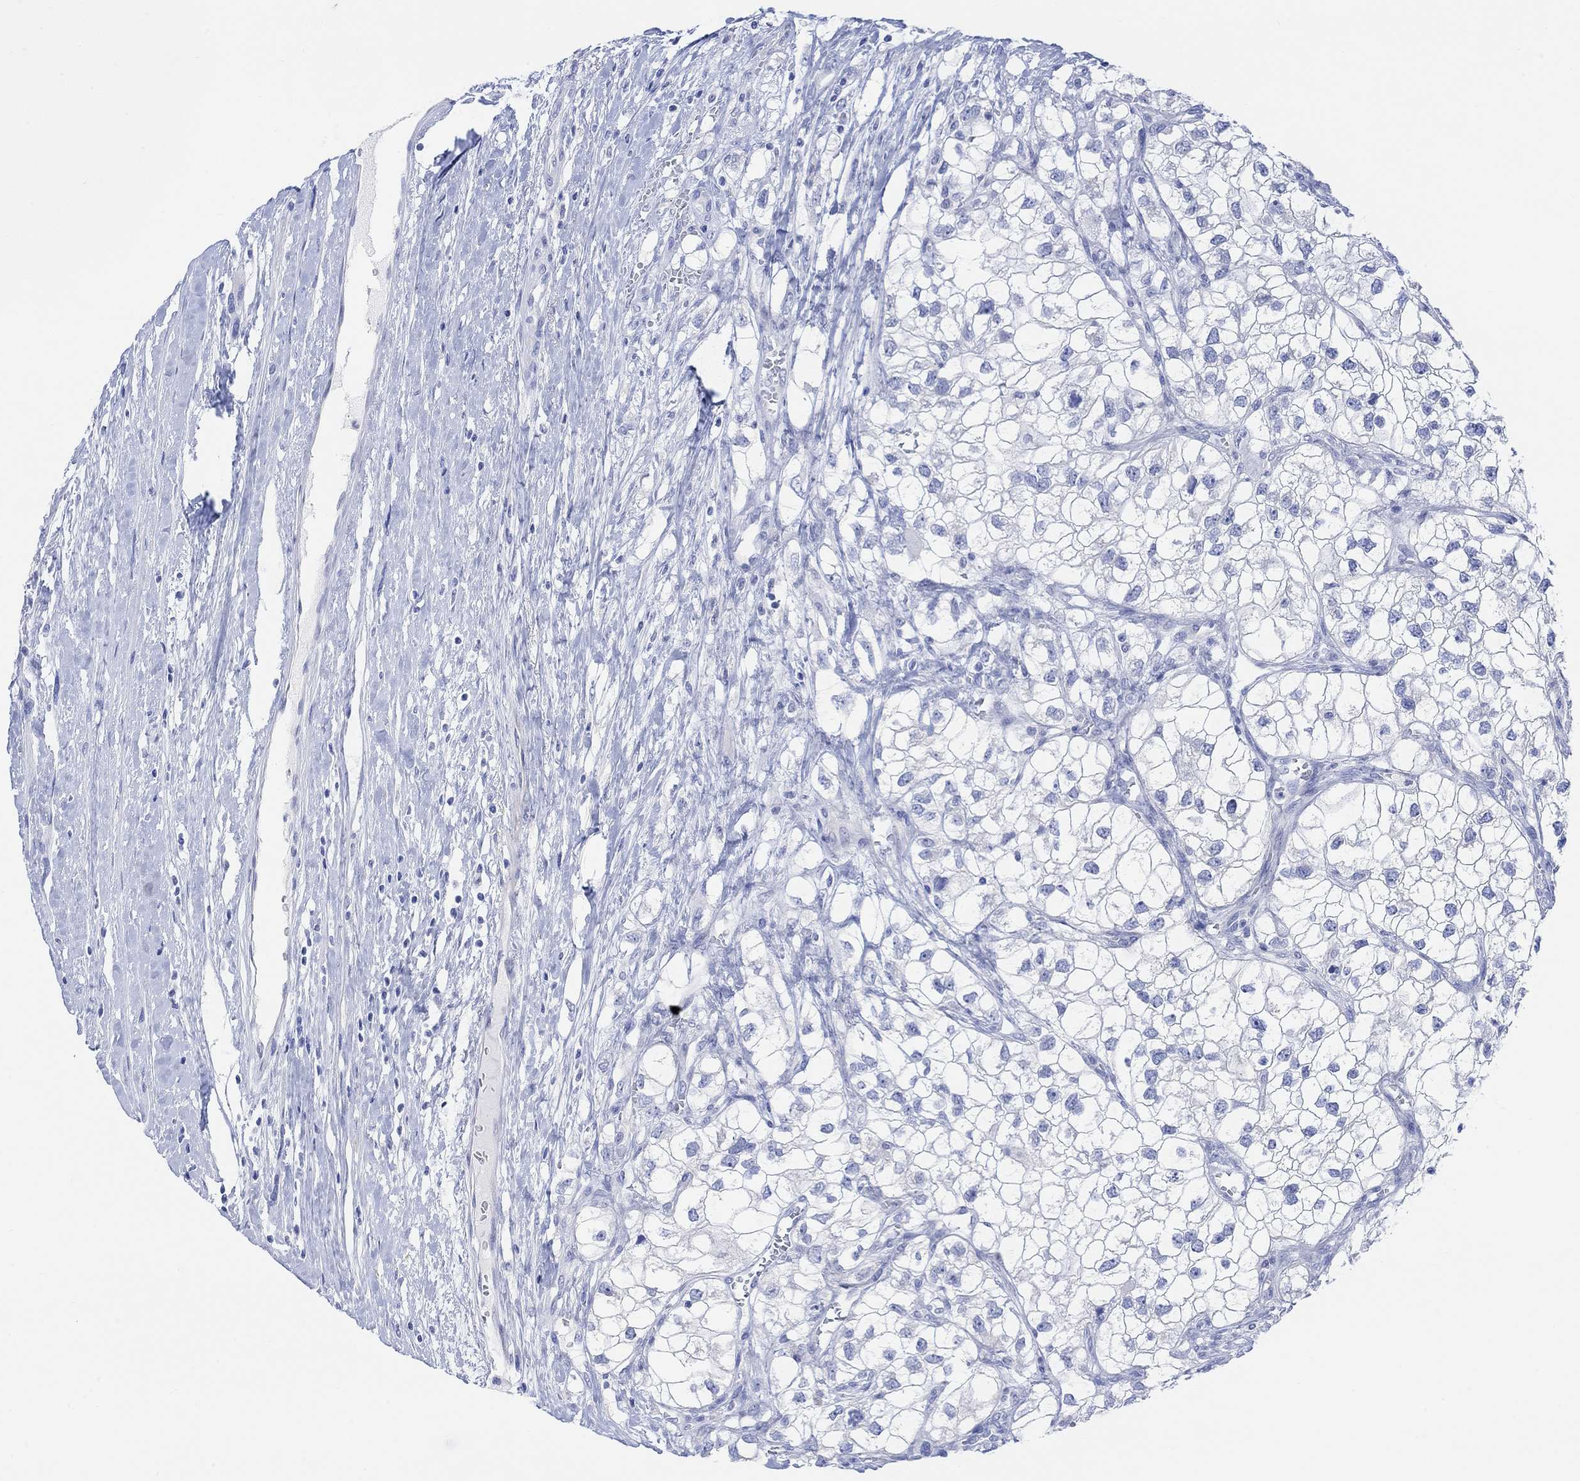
{"staining": {"intensity": "negative", "quantity": "none", "location": "none"}, "tissue": "renal cancer", "cell_type": "Tumor cells", "image_type": "cancer", "snomed": [{"axis": "morphology", "description": "Adenocarcinoma, NOS"}, {"axis": "topography", "description": "Kidney"}], "caption": "Immunohistochemistry image of renal adenocarcinoma stained for a protein (brown), which displays no positivity in tumor cells.", "gene": "GNG13", "patient": {"sex": "male", "age": 59}}